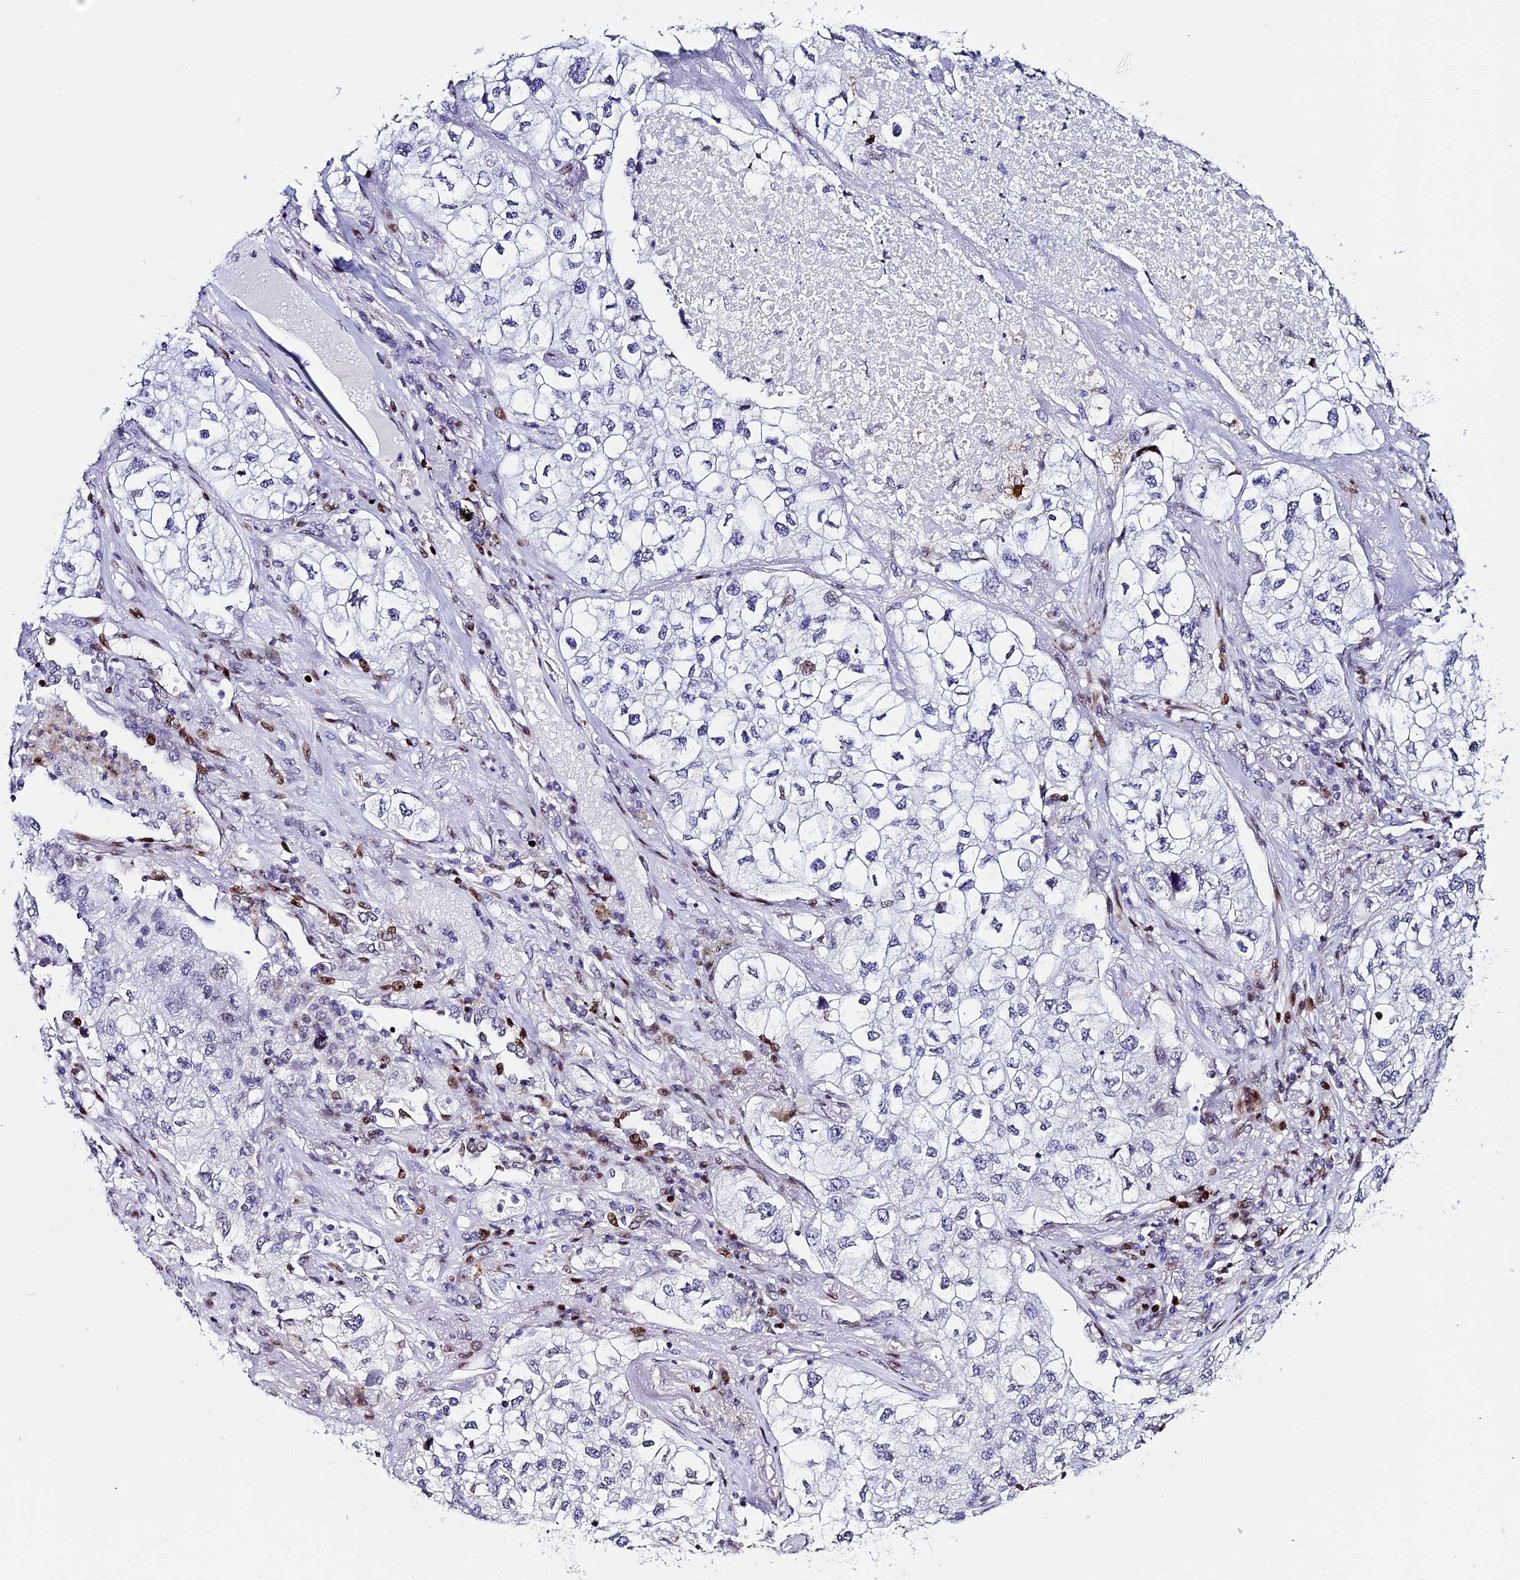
{"staining": {"intensity": "negative", "quantity": "none", "location": "none"}, "tissue": "lung cancer", "cell_type": "Tumor cells", "image_type": "cancer", "snomed": [{"axis": "morphology", "description": "Adenocarcinoma, NOS"}, {"axis": "topography", "description": "Lung"}], "caption": "Protein analysis of lung cancer (adenocarcinoma) reveals no significant staining in tumor cells.", "gene": "BTBD3", "patient": {"sex": "male", "age": 63}}